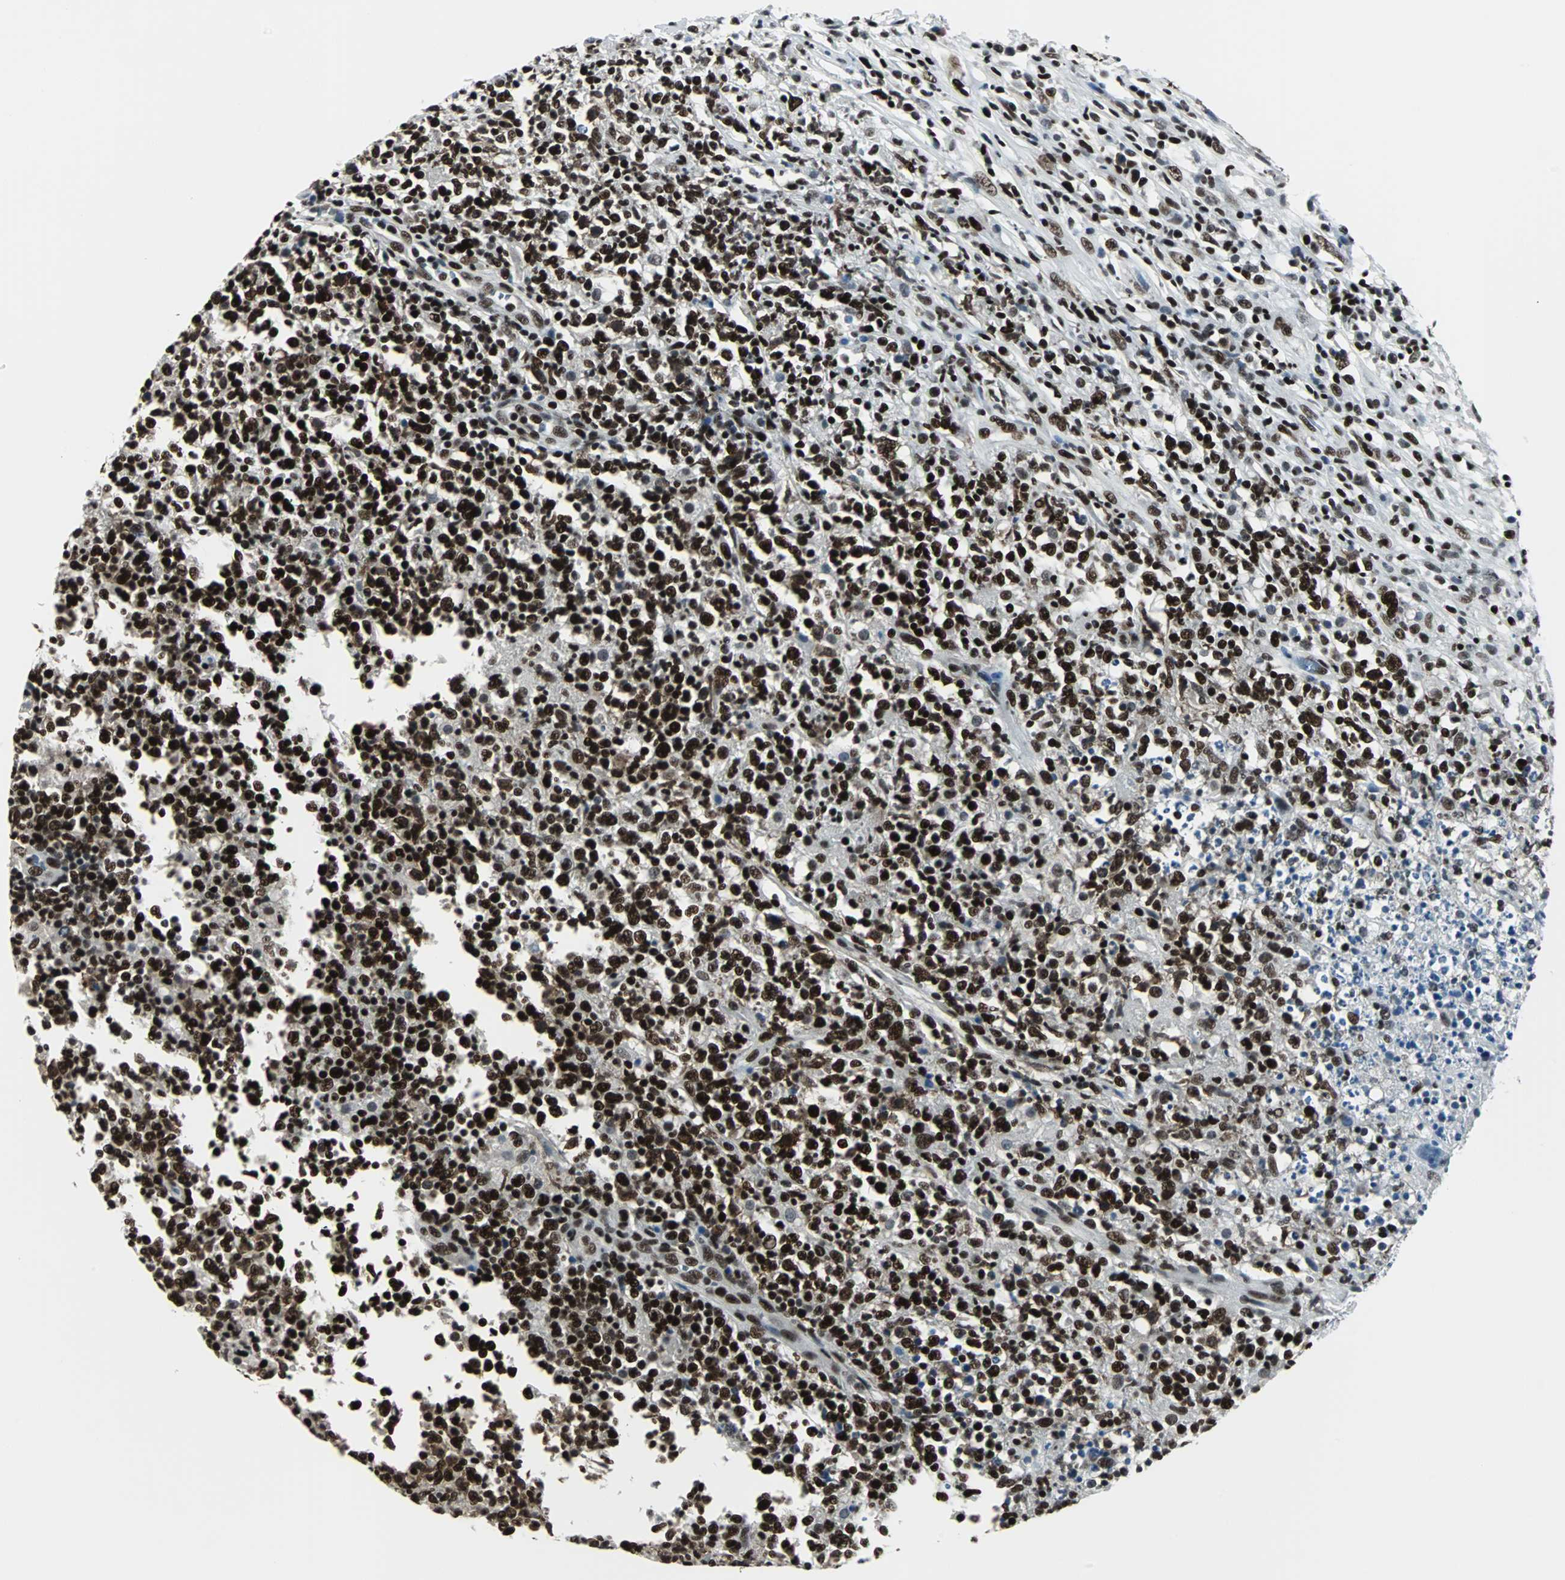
{"staining": {"intensity": "strong", "quantity": ">75%", "location": "nuclear"}, "tissue": "lymphoma", "cell_type": "Tumor cells", "image_type": "cancer", "snomed": [{"axis": "morphology", "description": "Malignant lymphoma, non-Hodgkin's type, High grade"}, {"axis": "topography", "description": "Lymph node"}], "caption": "A micrograph of high-grade malignant lymphoma, non-Hodgkin's type stained for a protein shows strong nuclear brown staining in tumor cells.", "gene": "MEF2D", "patient": {"sex": "female", "age": 84}}